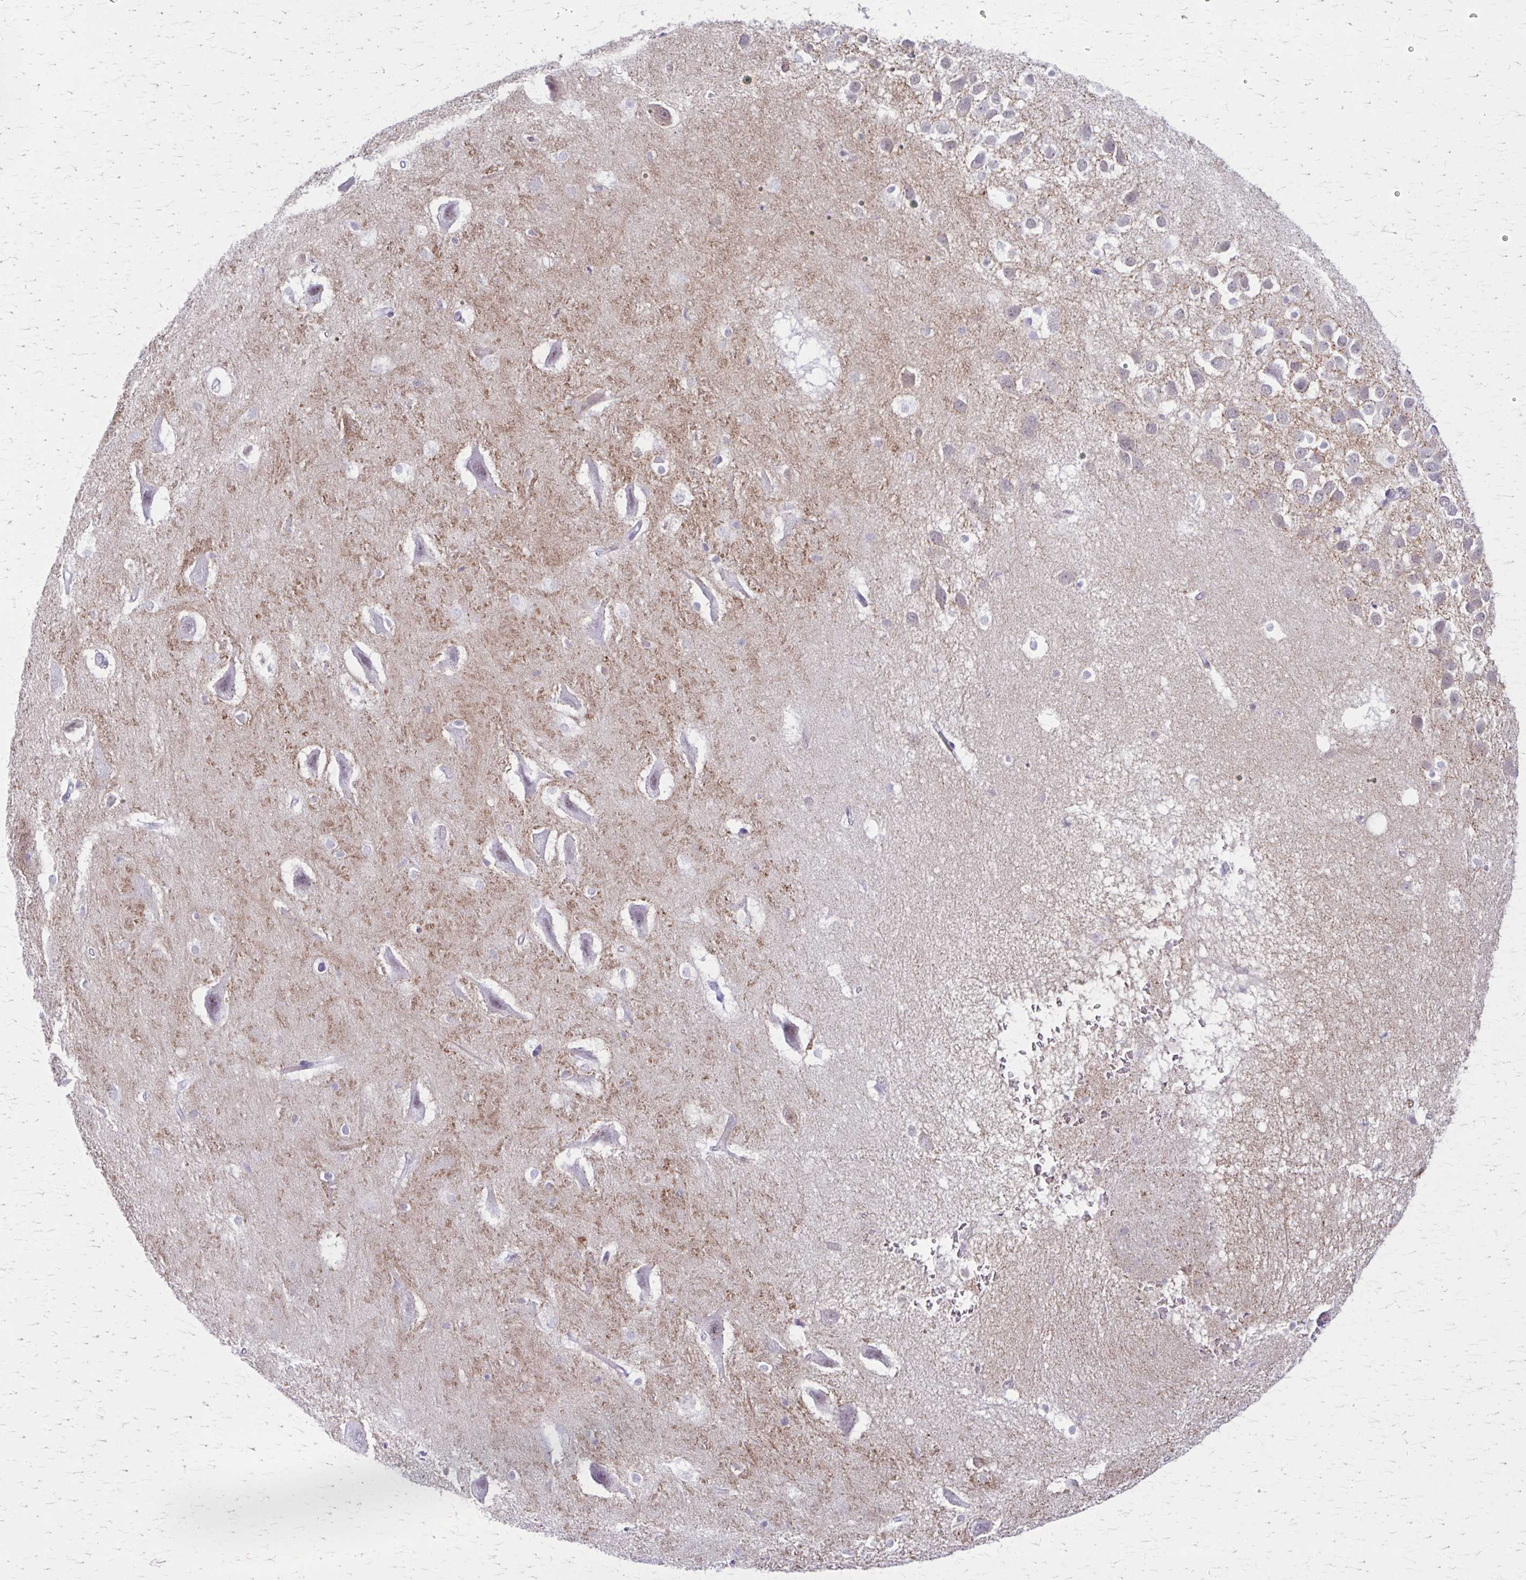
{"staining": {"intensity": "negative", "quantity": "none", "location": "none"}, "tissue": "hippocampus", "cell_type": "Glial cells", "image_type": "normal", "snomed": [{"axis": "morphology", "description": "Normal tissue, NOS"}, {"axis": "topography", "description": "Hippocampus"}], "caption": "DAB immunohistochemical staining of unremarkable hippocampus shows no significant positivity in glial cells. (DAB immunohistochemistry (IHC) with hematoxylin counter stain).", "gene": "GAD1", "patient": {"sex": "male", "age": 26}}